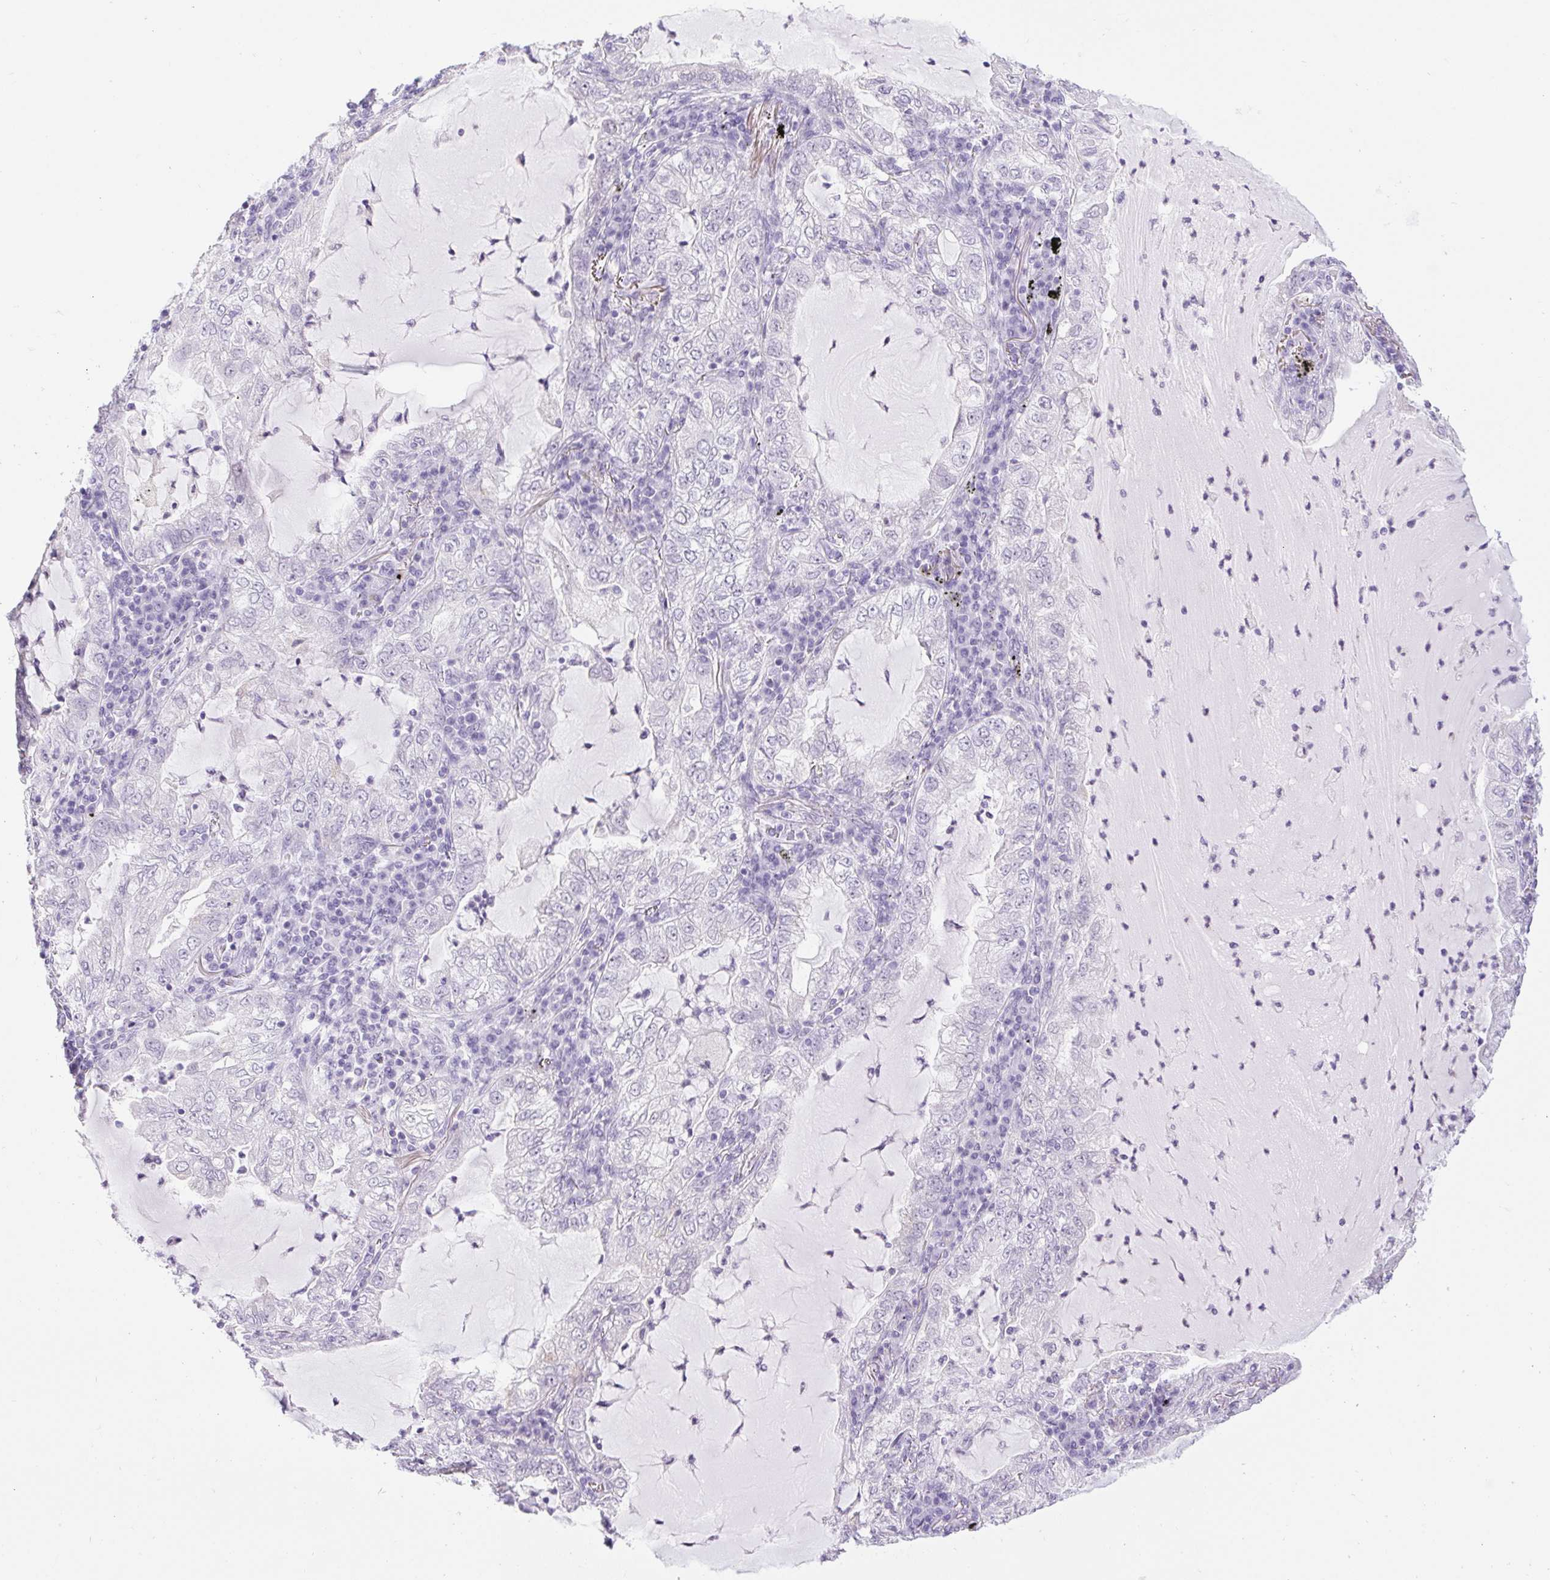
{"staining": {"intensity": "negative", "quantity": "none", "location": "none"}, "tissue": "lung cancer", "cell_type": "Tumor cells", "image_type": "cancer", "snomed": [{"axis": "morphology", "description": "Adenocarcinoma, NOS"}, {"axis": "topography", "description": "Lung"}], "caption": "A micrograph of lung adenocarcinoma stained for a protein exhibits no brown staining in tumor cells.", "gene": "BCAS1", "patient": {"sex": "female", "age": 73}}